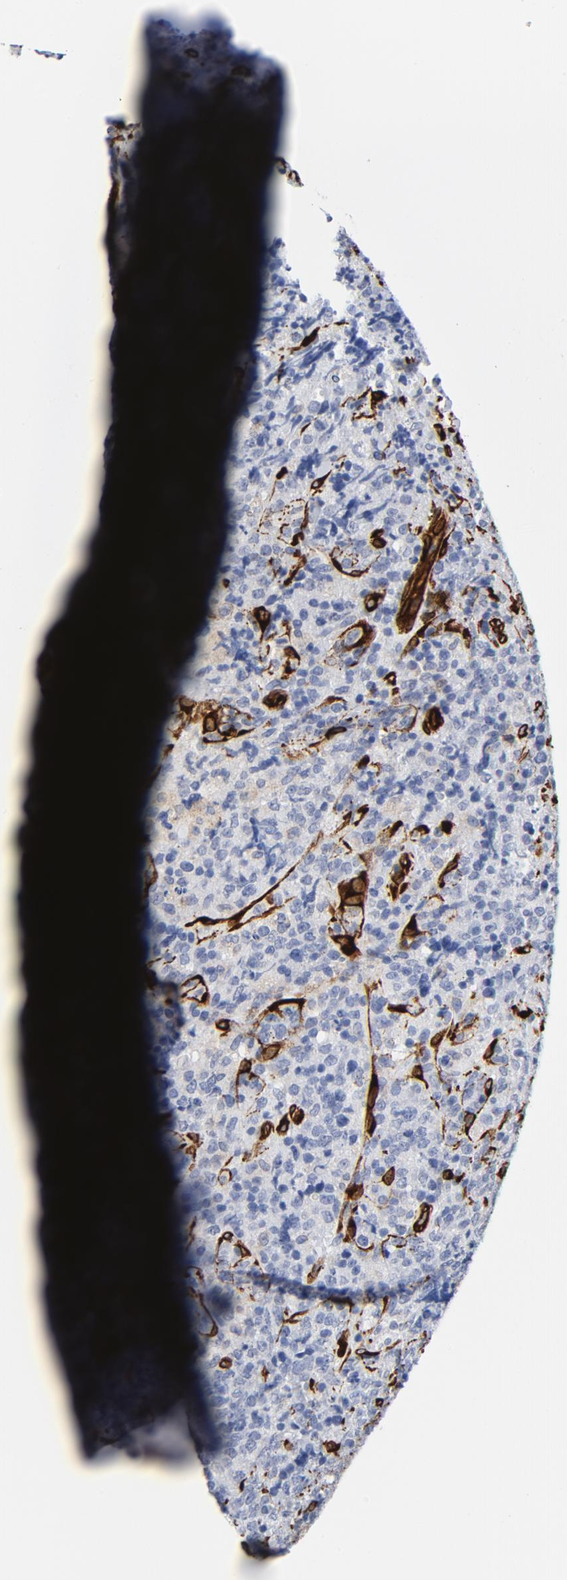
{"staining": {"intensity": "negative", "quantity": "none", "location": "none"}, "tissue": "lymphoma", "cell_type": "Tumor cells", "image_type": "cancer", "snomed": [{"axis": "morphology", "description": "Malignant lymphoma, non-Hodgkin's type, High grade"}, {"axis": "topography", "description": "Tonsil"}], "caption": "IHC of human lymphoma reveals no staining in tumor cells. The staining was performed using DAB (3,3'-diaminobenzidine) to visualize the protein expression in brown, while the nuclei were stained in blue with hematoxylin (Magnification: 20x).", "gene": "SERPINH1", "patient": {"sex": "female", "age": 36}}